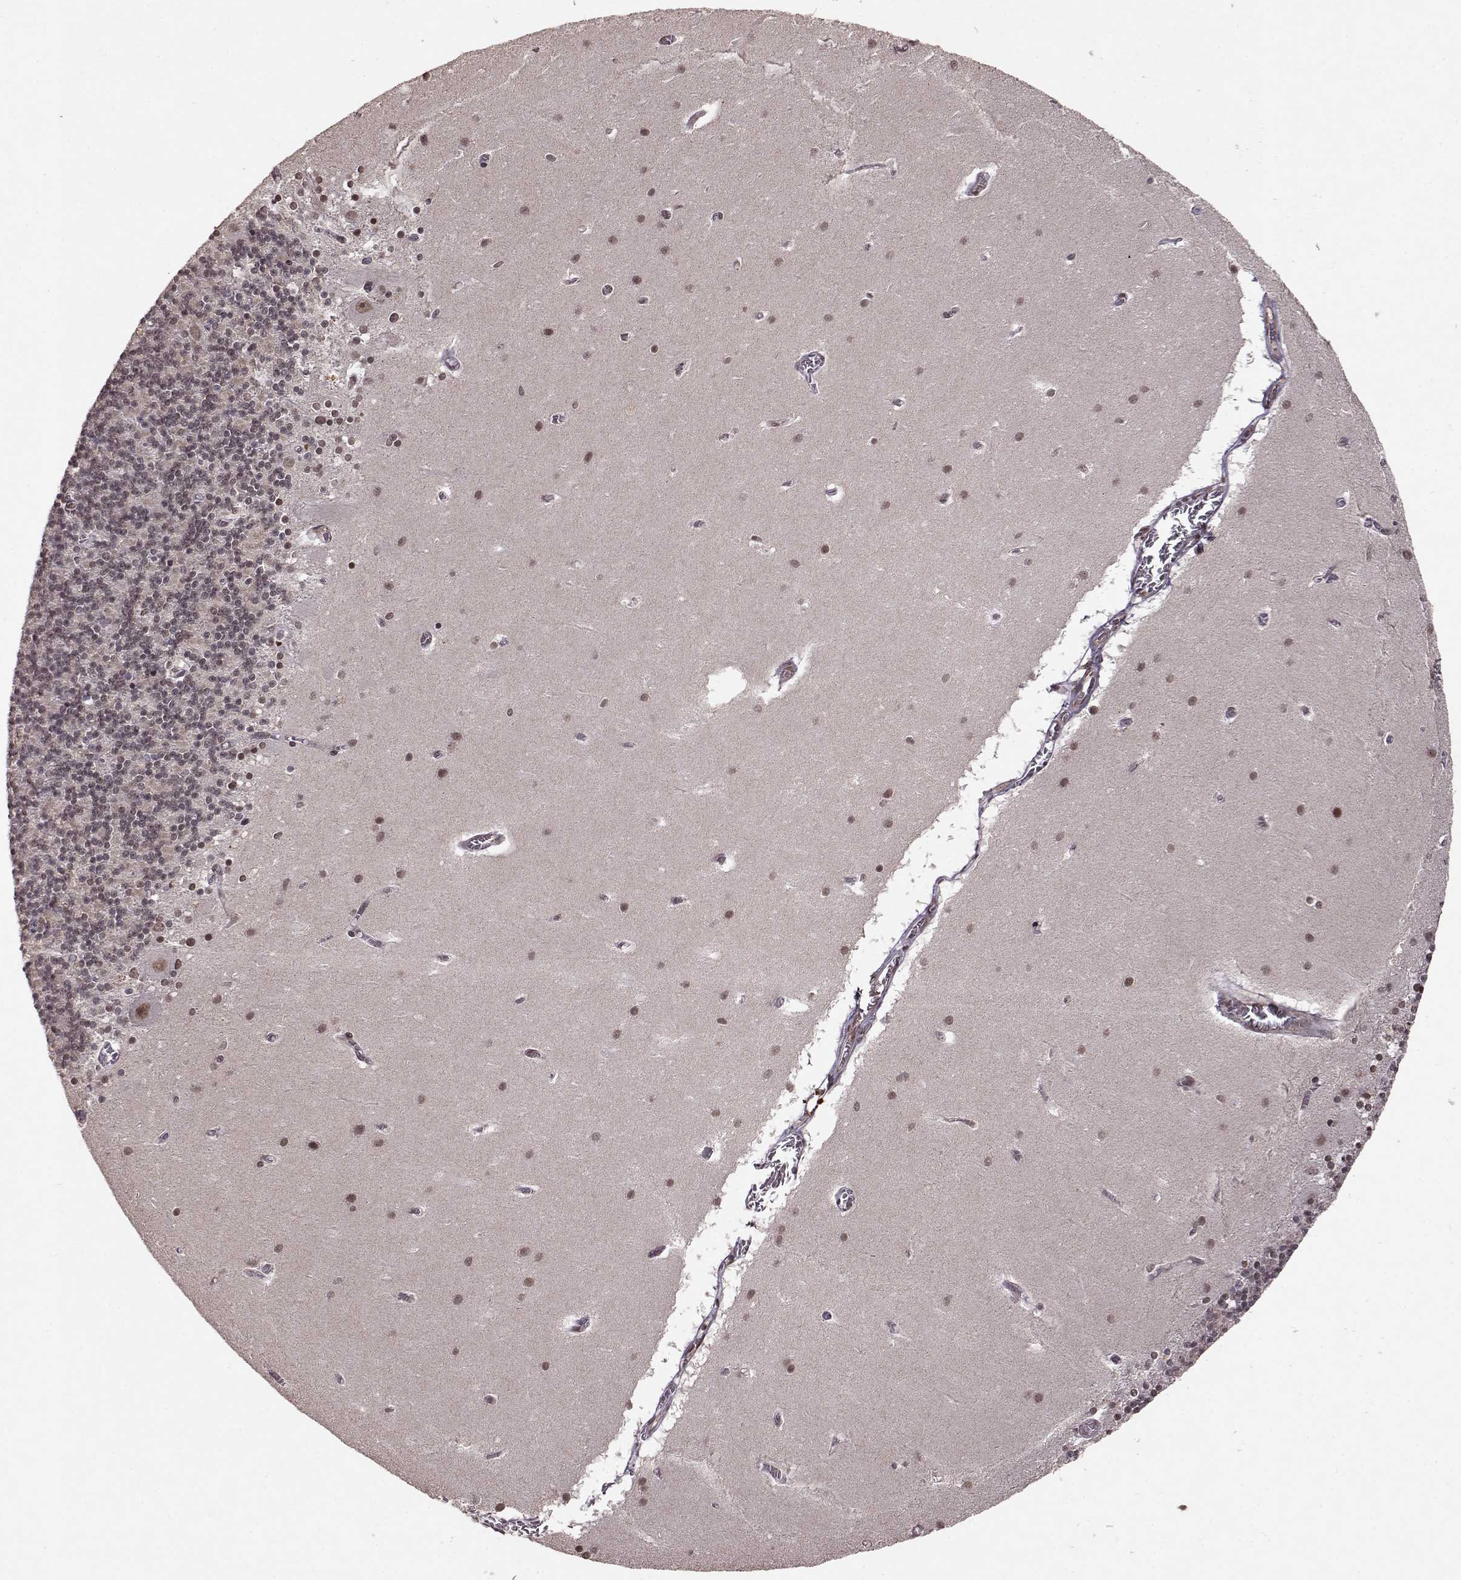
{"staining": {"intensity": "negative", "quantity": "none", "location": "none"}, "tissue": "cerebellum", "cell_type": "Cells in granular layer", "image_type": "normal", "snomed": [{"axis": "morphology", "description": "Normal tissue, NOS"}, {"axis": "topography", "description": "Cerebellum"}], "caption": "This is an immunohistochemistry photomicrograph of benign human cerebellum. There is no staining in cells in granular layer.", "gene": "RRAGD", "patient": {"sex": "male", "age": 70}}